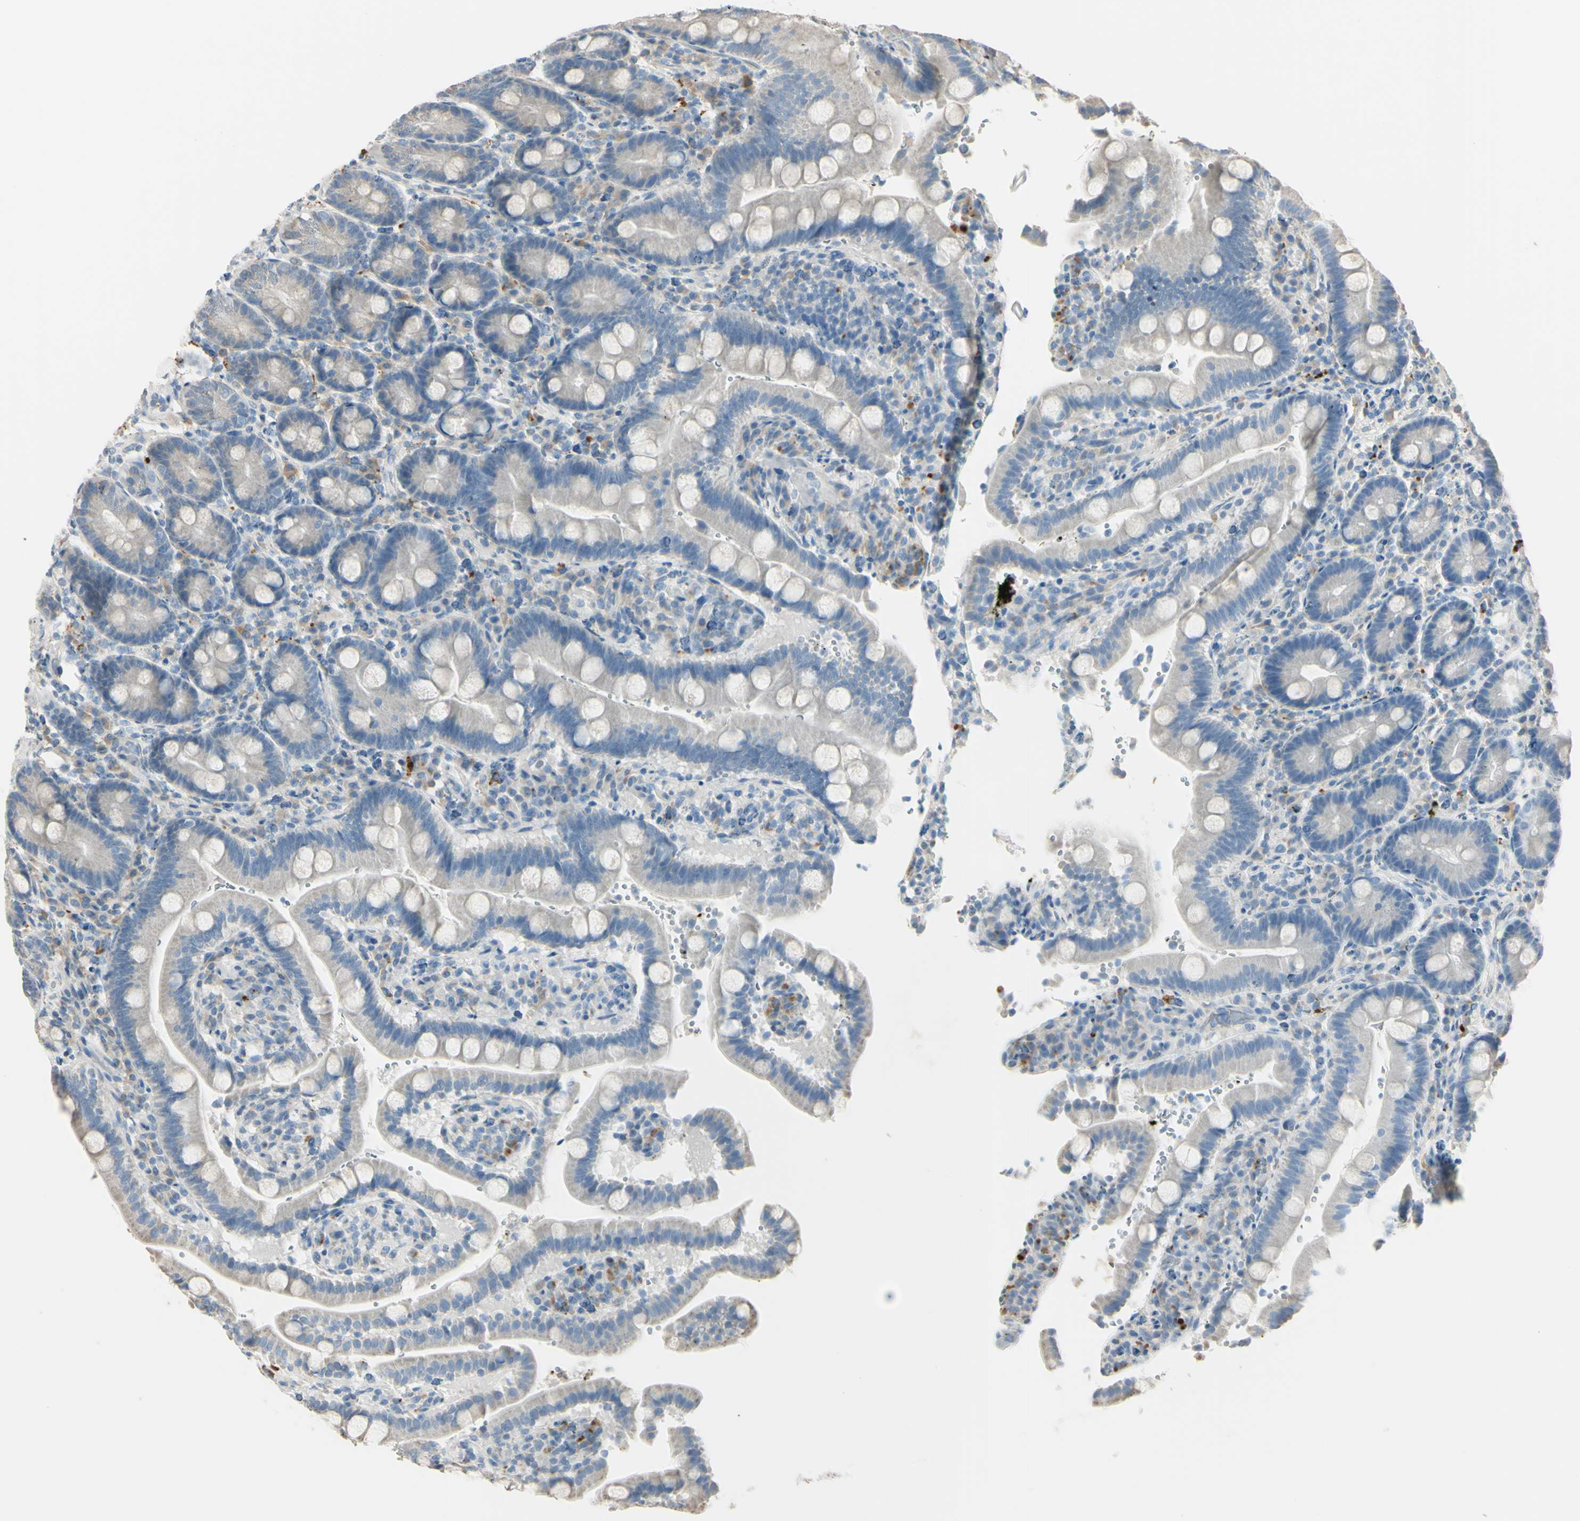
{"staining": {"intensity": "weak", "quantity": ">75%", "location": "cytoplasmic/membranous"}, "tissue": "duodenum", "cell_type": "Glandular cells", "image_type": "normal", "snomed": [{"axis": "morphology", "description": "Normal tissue, NOS"}, {"axis": "topography", "description": "Small intestine, NOS"}], "caption": "Immunohistochemistry photomicrograph of normal human duodenum stained for a protein (brown), which exhibits low levels of weak cytoplasmic/membranous positivity in about >75% of glandular cells.", "gene": "ANGPTL1", "patient": {"sex": "female", "age": 71}}